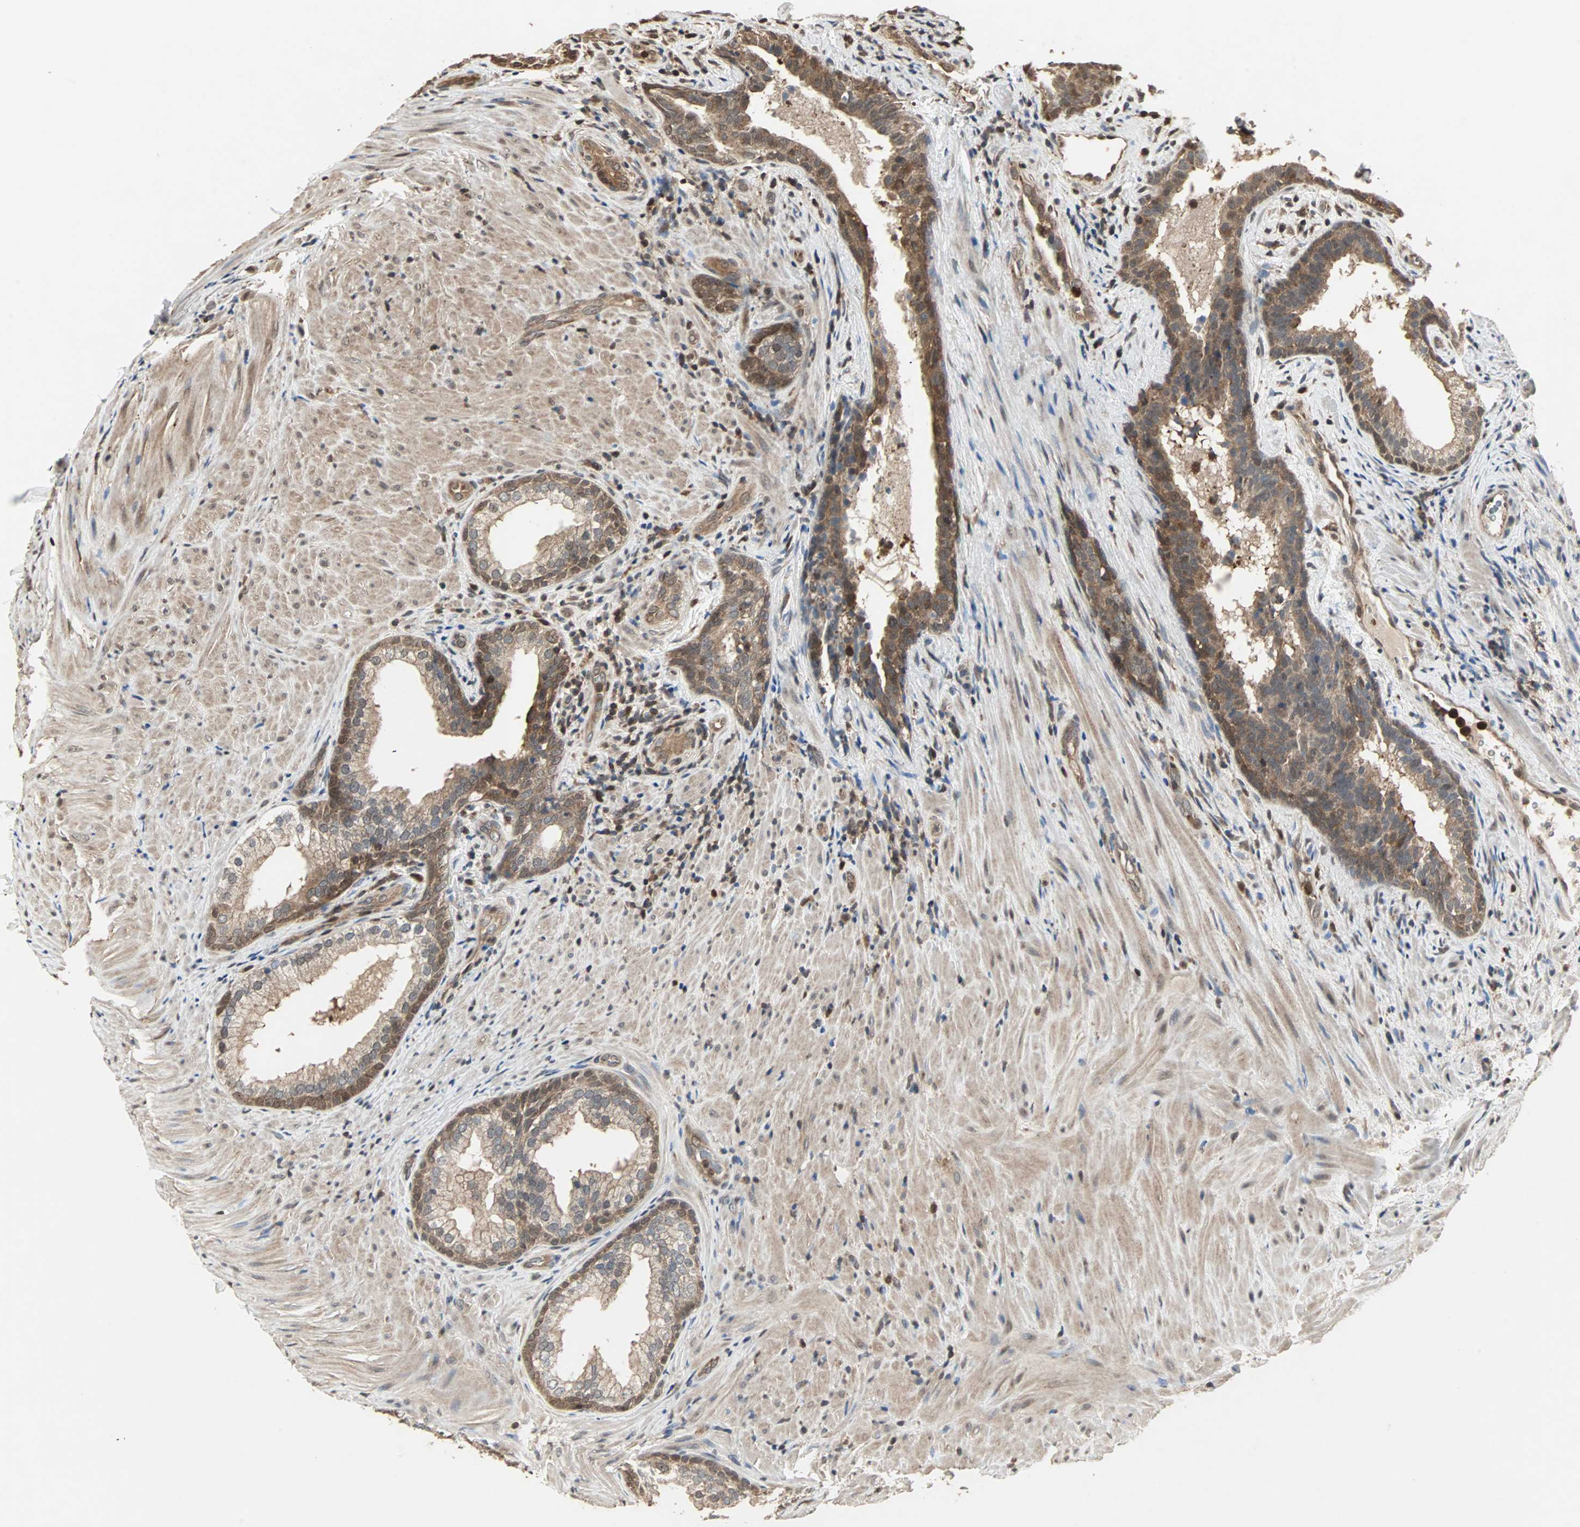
{"staining": {"intensity": "moderate", "quantity": "25%-75%", "location": "cytoplasmic/membranous,nuclear"}, "tissue": "prostate", "cell_type": "Glandular cells", "image_type": "normal", "snomed": [{"axis": "morphology", "description": "Normal tissue, NOS"}, {"axis": "topography", "description": "Prostate"}], "caption": "Protein staining of normal prostate reveals moderate cytoplasmic/membranous,nuclear staining in about 25%-75% of glandular cells.", "gene": "DRG2", "patient": {"sex": "male", "age": 76}}